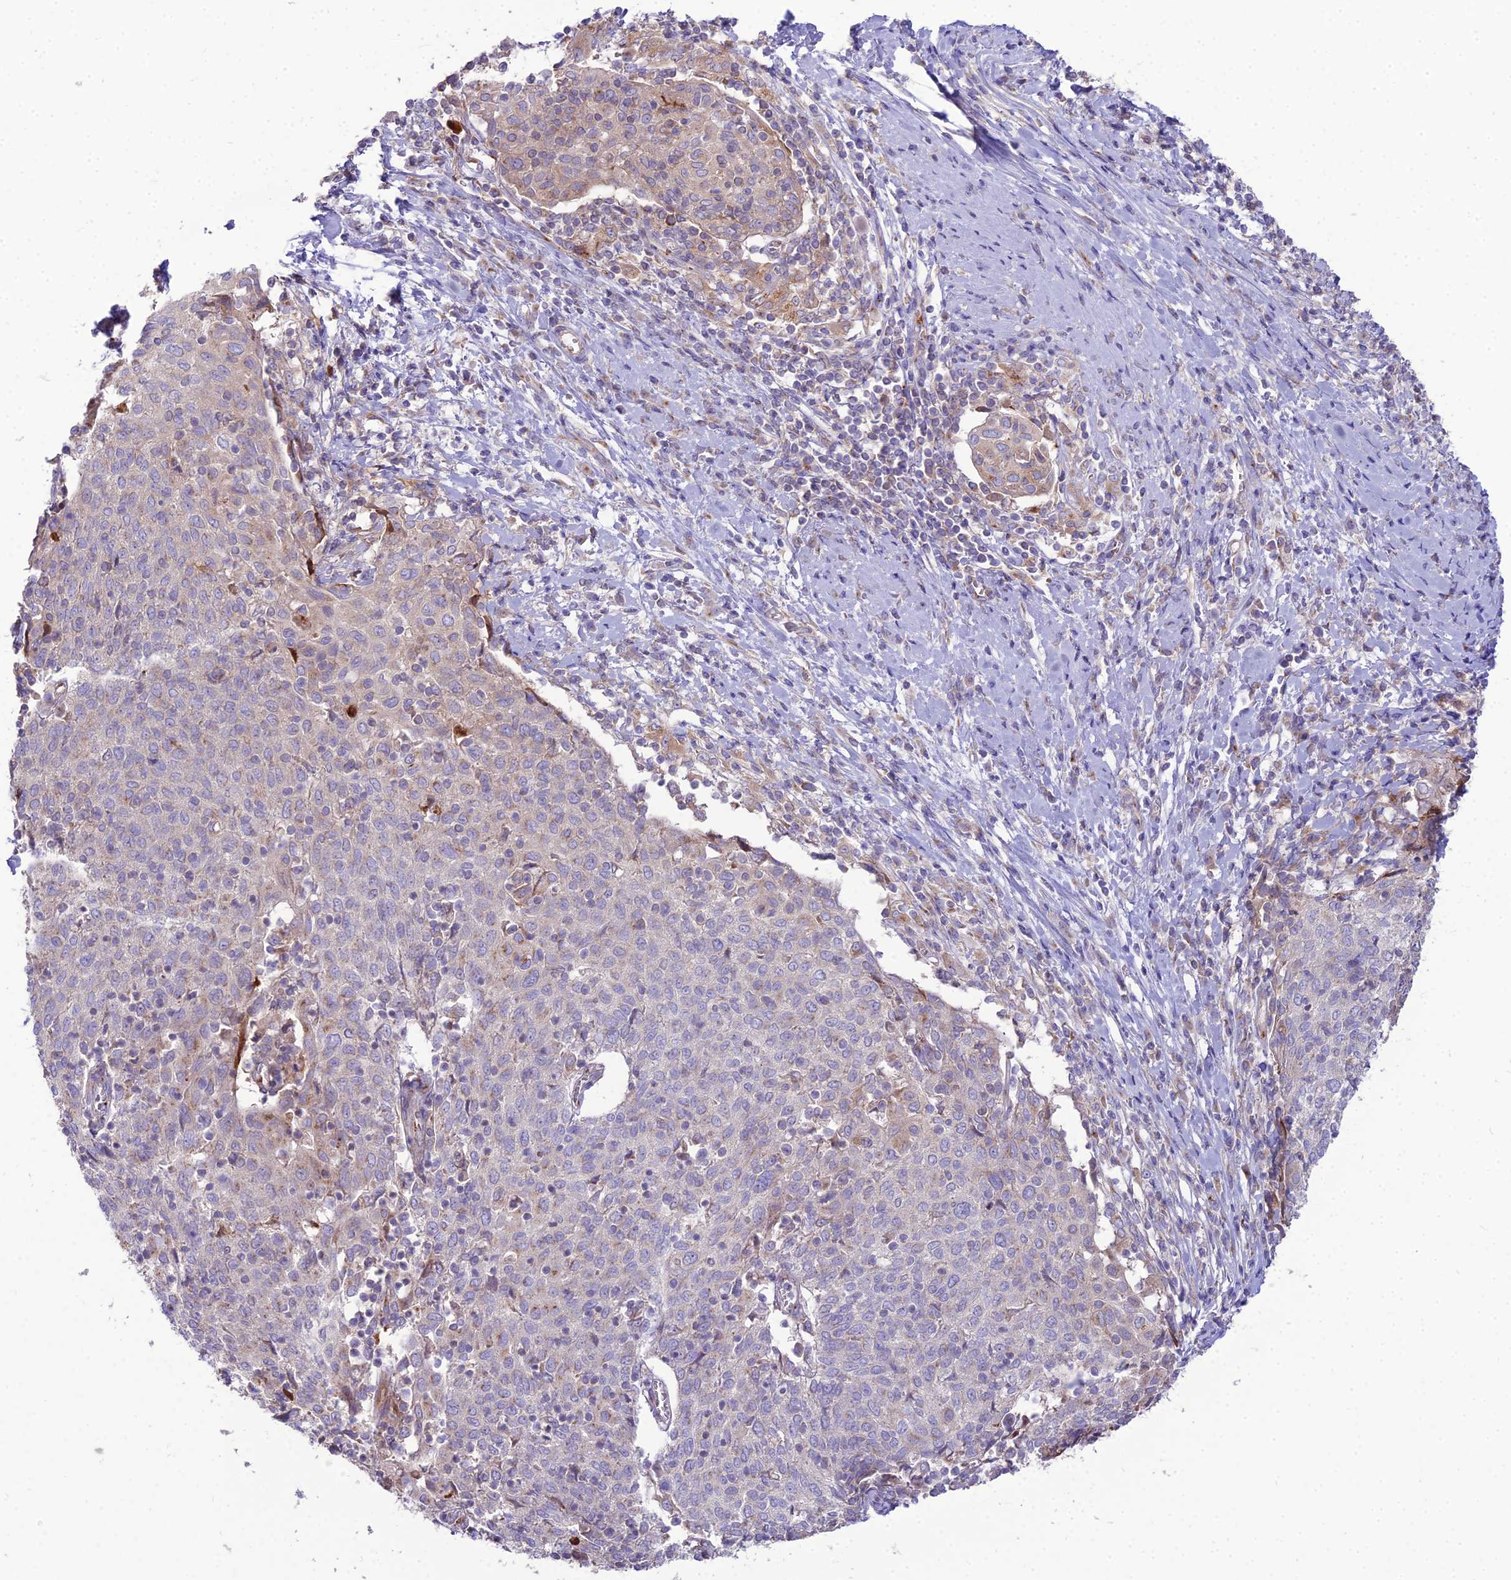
{"staining": {"intensity": "weak", "quantity": "<25%", "location": "cytoplasmic/membranous"}, "tissue": "cervical cancer", "cell_type": "Tumor cells", "image_type": "cancer", "snomed": [{"axis": "morphology", "description": "Squamous cell carcinoma, NOS"}, {"axis": "topography", "description": "Cervix"}], "caption": "Human cervical cancer stained for a protein using IHC displays no staining in tumor cells.", "gene": "SPRYD7", "patient": {"sex": "female", "age": 52}}